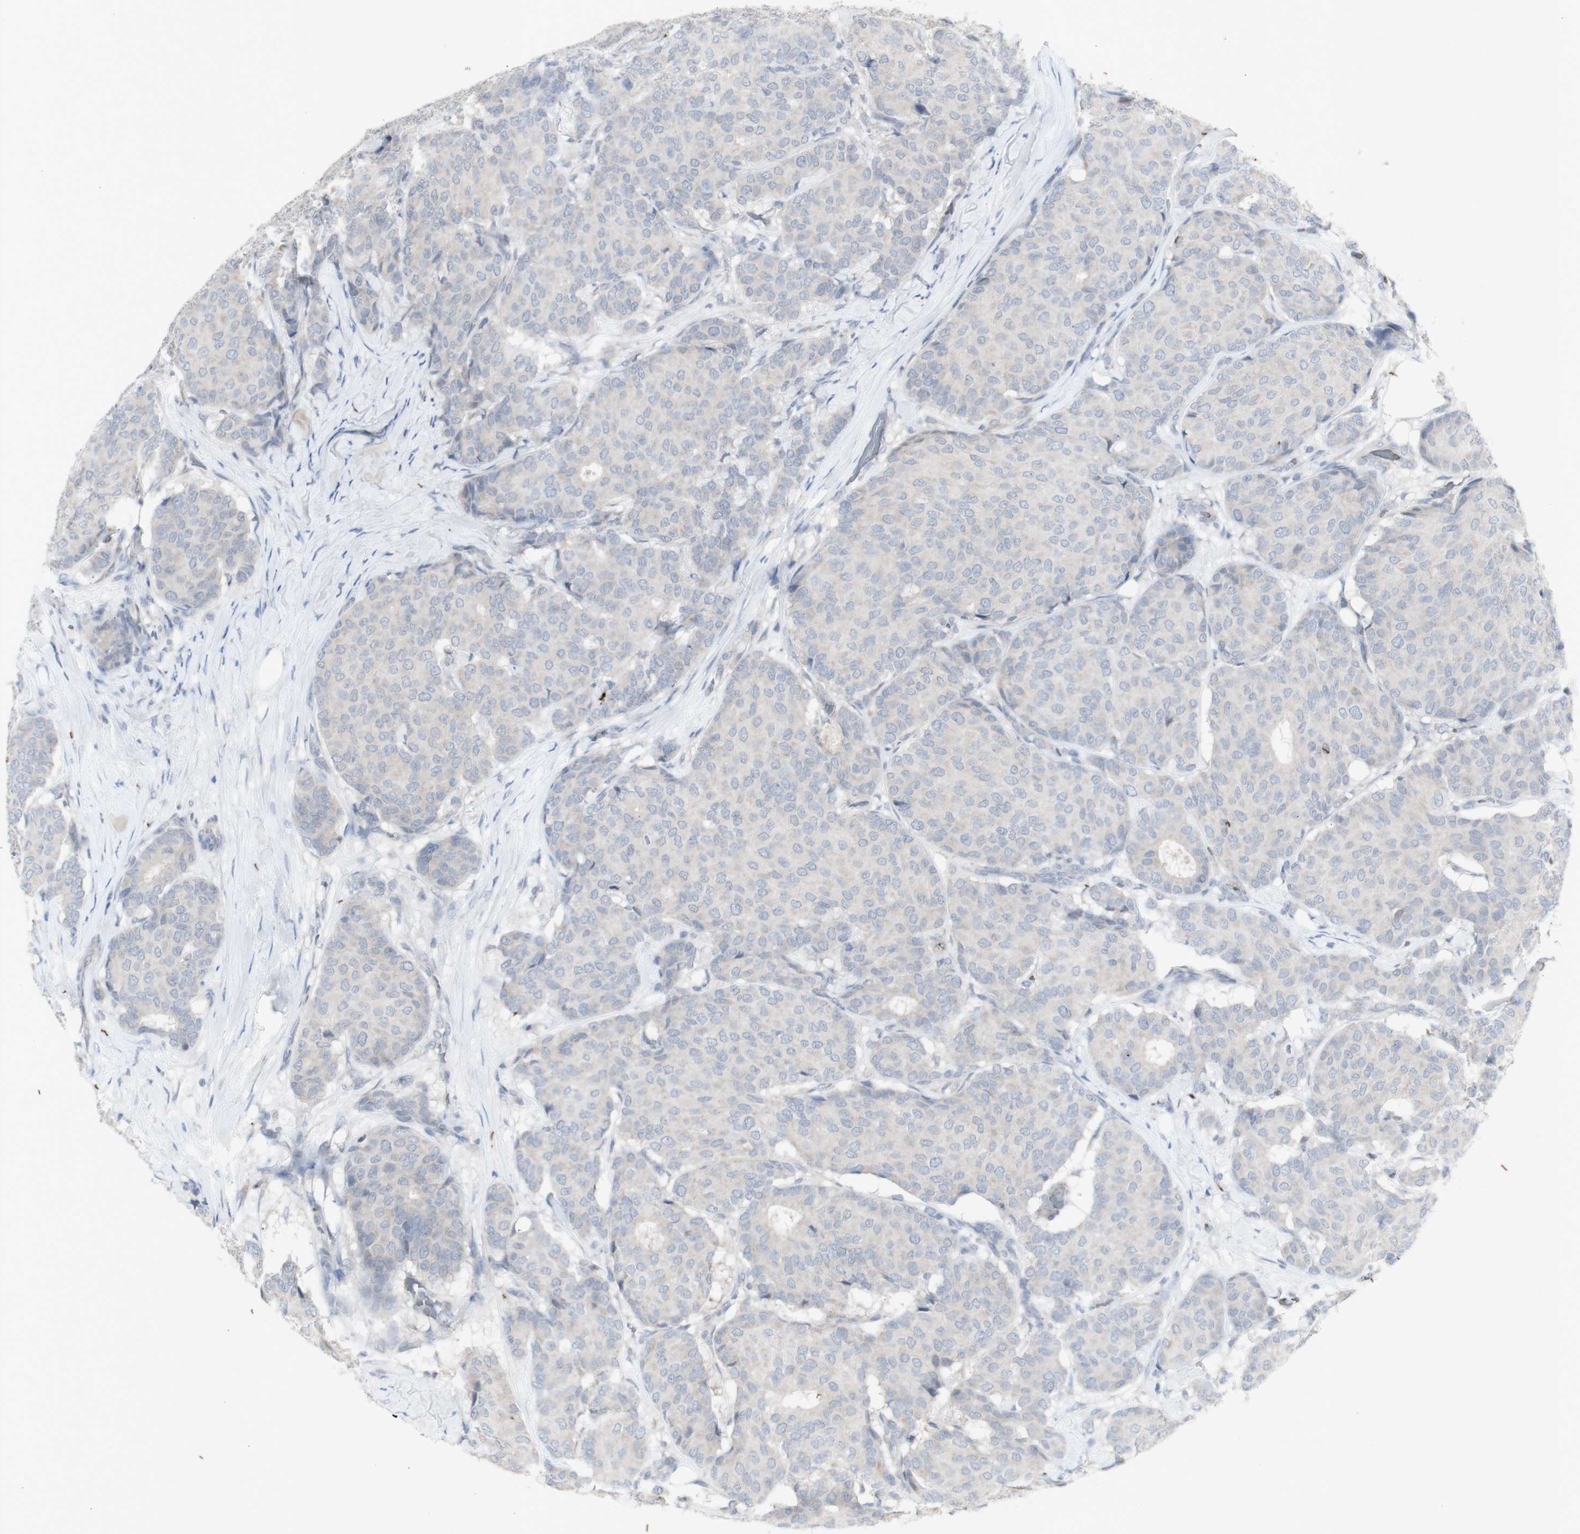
{"staining": {"intensity": "negative", "quantity": "none", "location": "none"}, "tissue": "breast cancer", "cell_type": "Tumor cells", "image_type": "cancer", "snomed": [{"axis": "morphology", "description": "Duct carcinoma"}, {"axis": "topography", "description": "Breast"}], "caption": "This is a histopathology image of immunohistochemistry (IHC) staining of invasive ductal carcinoma (breast), which shows no expression in tumor cells.", "gene": "INS", "patient": {"sex": "female", "age": 75}}